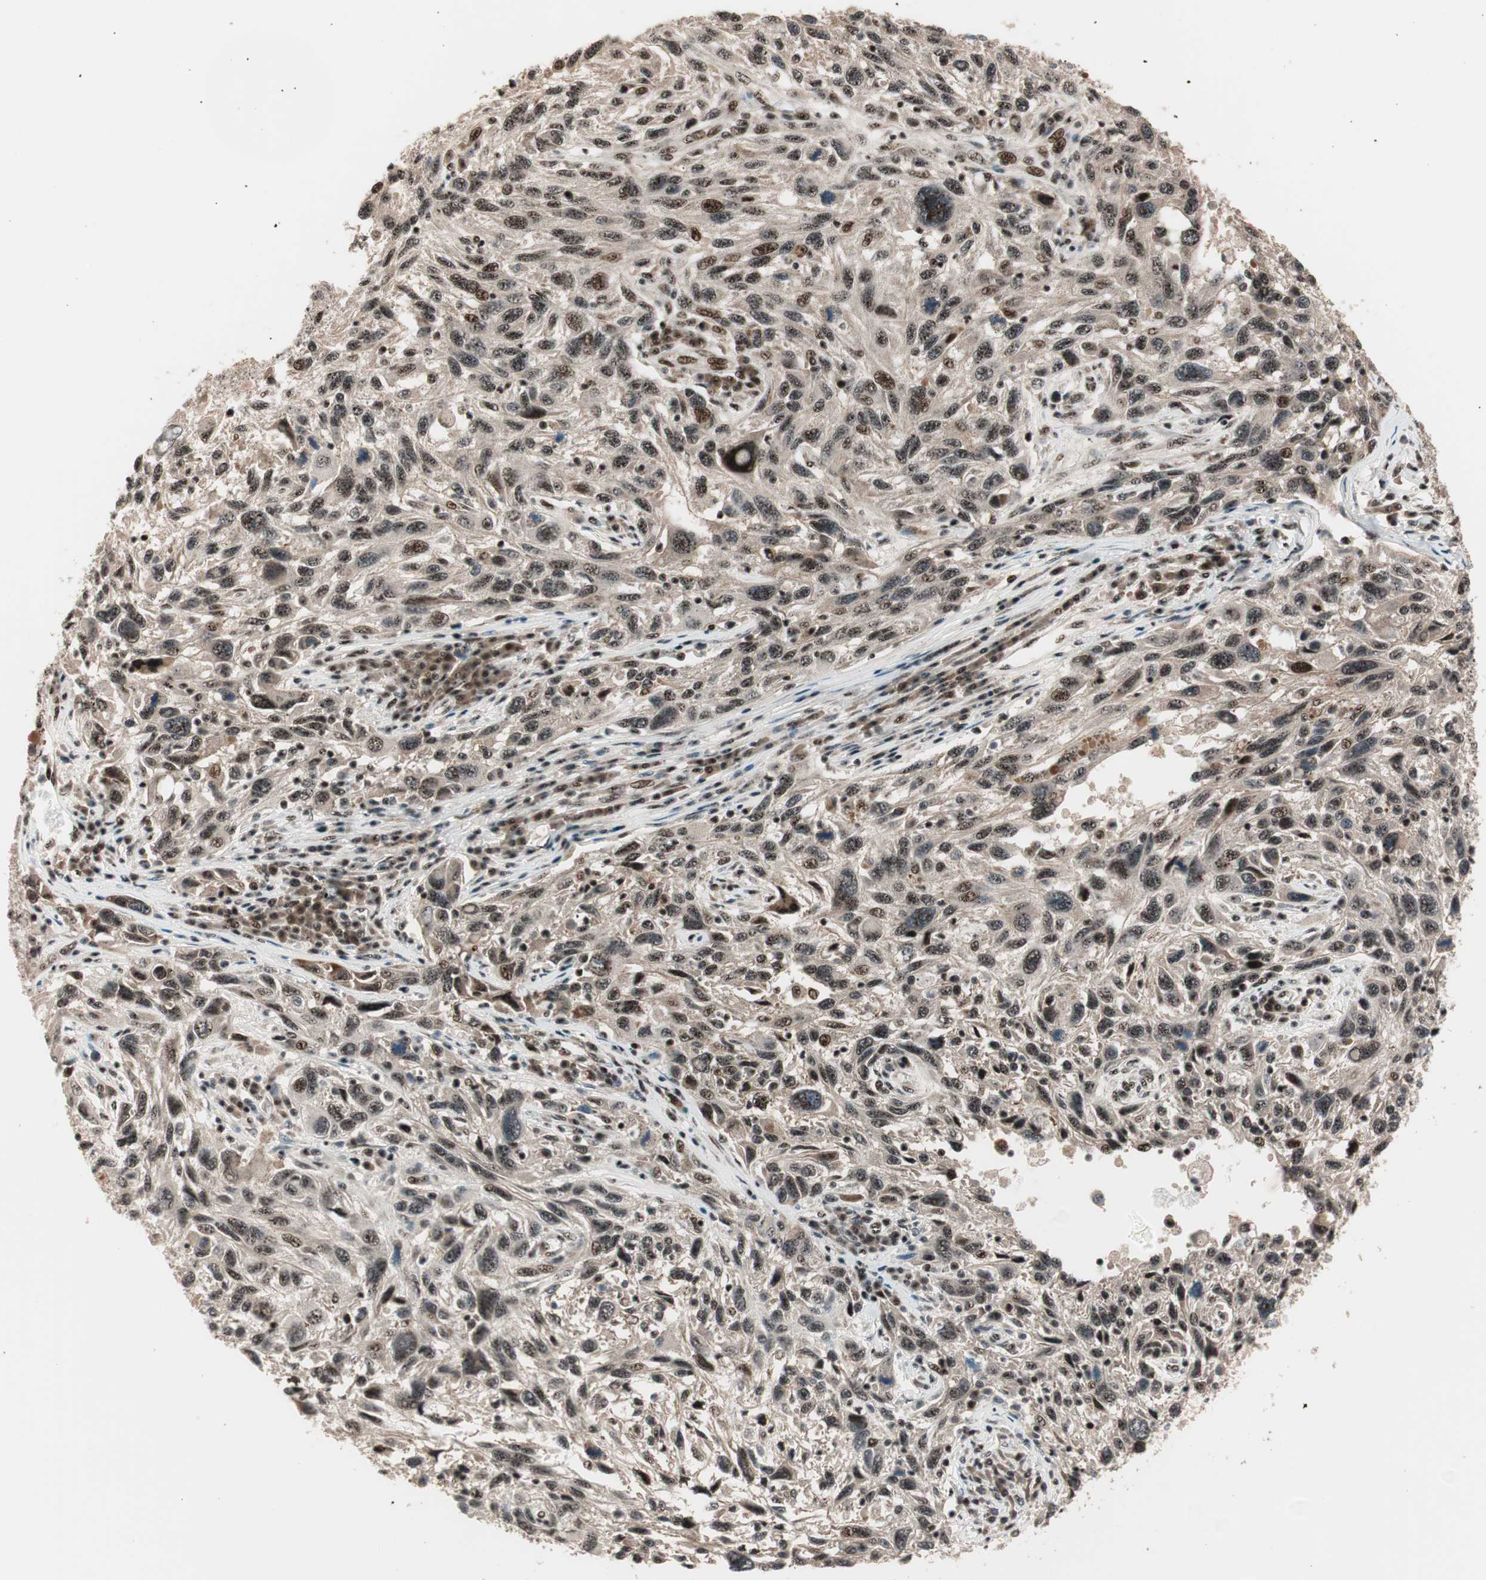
{"staining": {"intensity": "strong", "quantity": ">75%", "location": "nuclear"}, "tissue": "melanoma", "cell_type": "Tumor cells", "image_type": "cancer", "snomed": [{"axis": "morphology", "description": "Malignant melanoma, NOS"}, {"axis": "topography", "description": "Skin"}], "caption": "Protein analysis of melanoma tissue reveals strong nuclear expression in approximately >75% of tumor cells.", "gene": "NR5A2", "patient": {"sex": "male", "age": 53}}